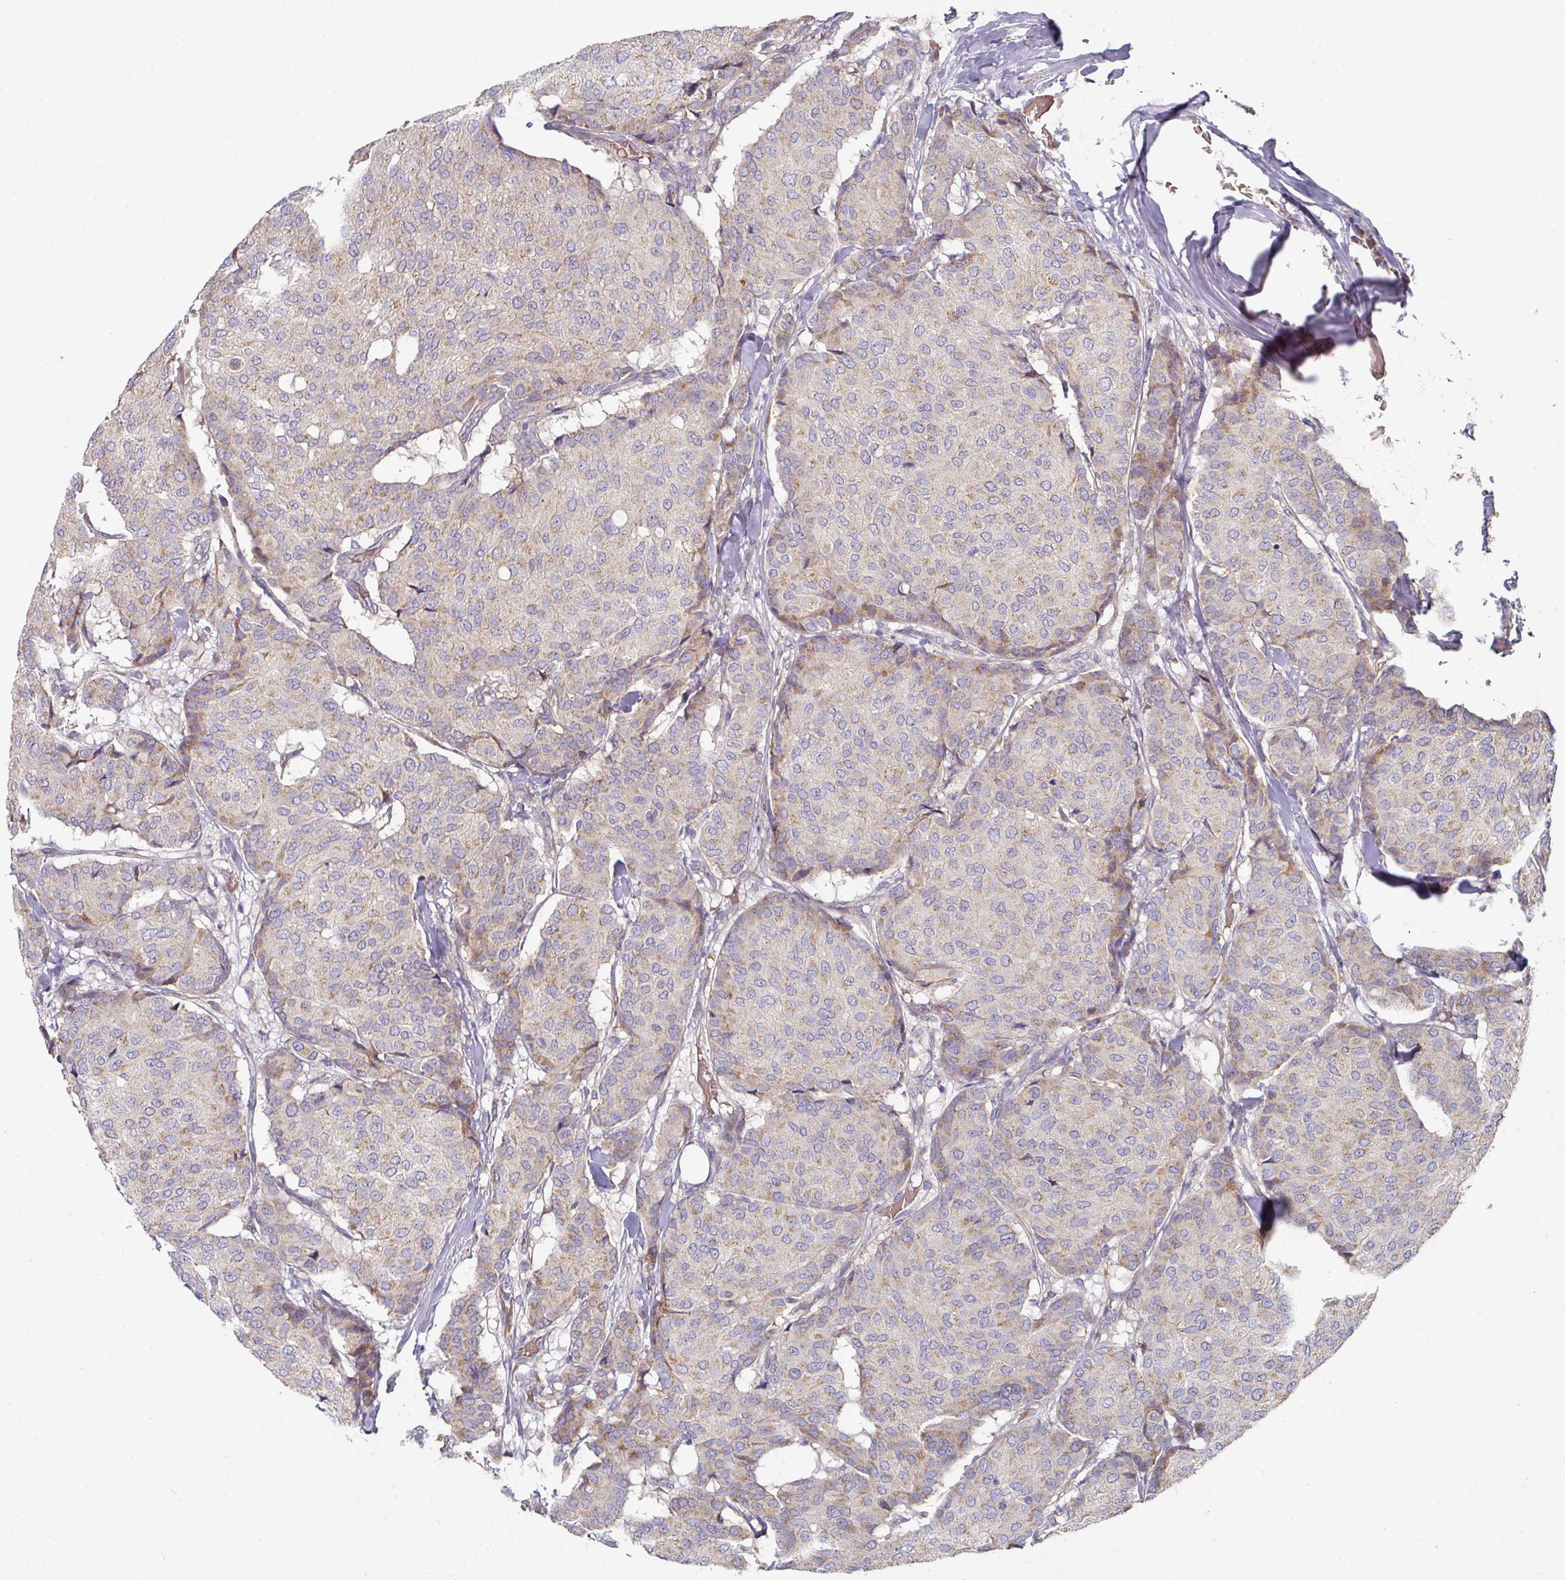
{"staining": {"intensity": "weak", "quantity": "25%-75%", "location": "cytoplasmic/membranous"}, "tissue": "breast cancer", "cell_type": "Tumor cells", "image_type": "cancer", "snomed": [{"axis": "morphology", "description": "Duct carcinoma"}, {"axis": "topography", "description": "Breast"}], "caption": "There is low levels of weak cytoplasmic/membranous positivity in tumor cells of infiltrating ductal carcinoma (breast), as demonstrated by immunohistochemical staining (brown color).", "gene": "PYROXD2", "patient": {"sex": "female", "age": 75}}